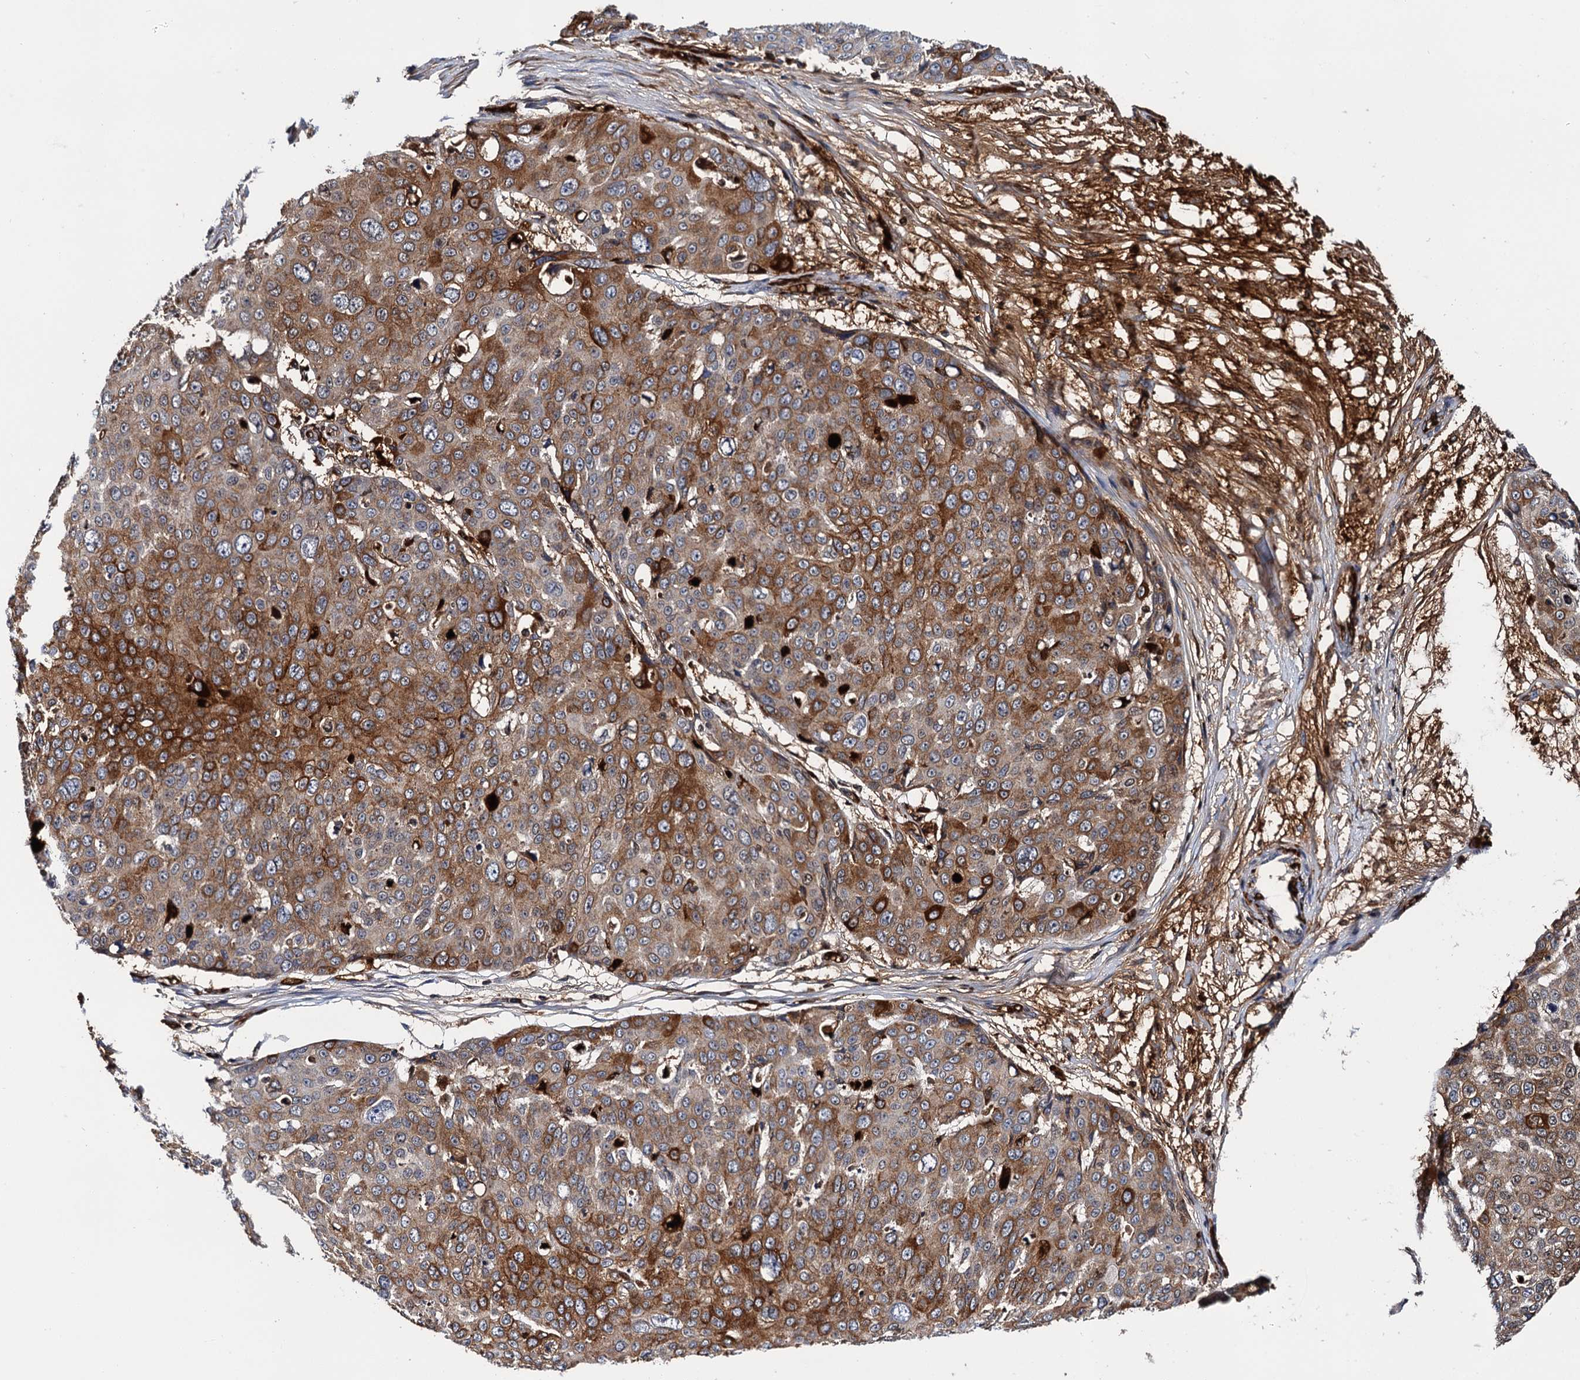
{"staining": {"intensity": "strong", "quantity": "25%-75%", "location": "cytoplasmic/membranous"}, "tissue": "skin cancer", "cell_type": "Tumor cells", "image_type": "cancer", "snomed": [{"axis": "morphology", "description": "Squamous cell carcinoma, NOS"}, {"axis": "topography", "description": "Skin"}], "caption": "Immunohistochemistry image of skin cancer (squamous cell carcinoma) stained for a protein (brown), which demonstrates high levels of strong cytoplasmic/membranous expression in approximately 25%-75% of tumor cells.", "gene": "LYPD3", "patient": {"sex": "male", "age": 71}}